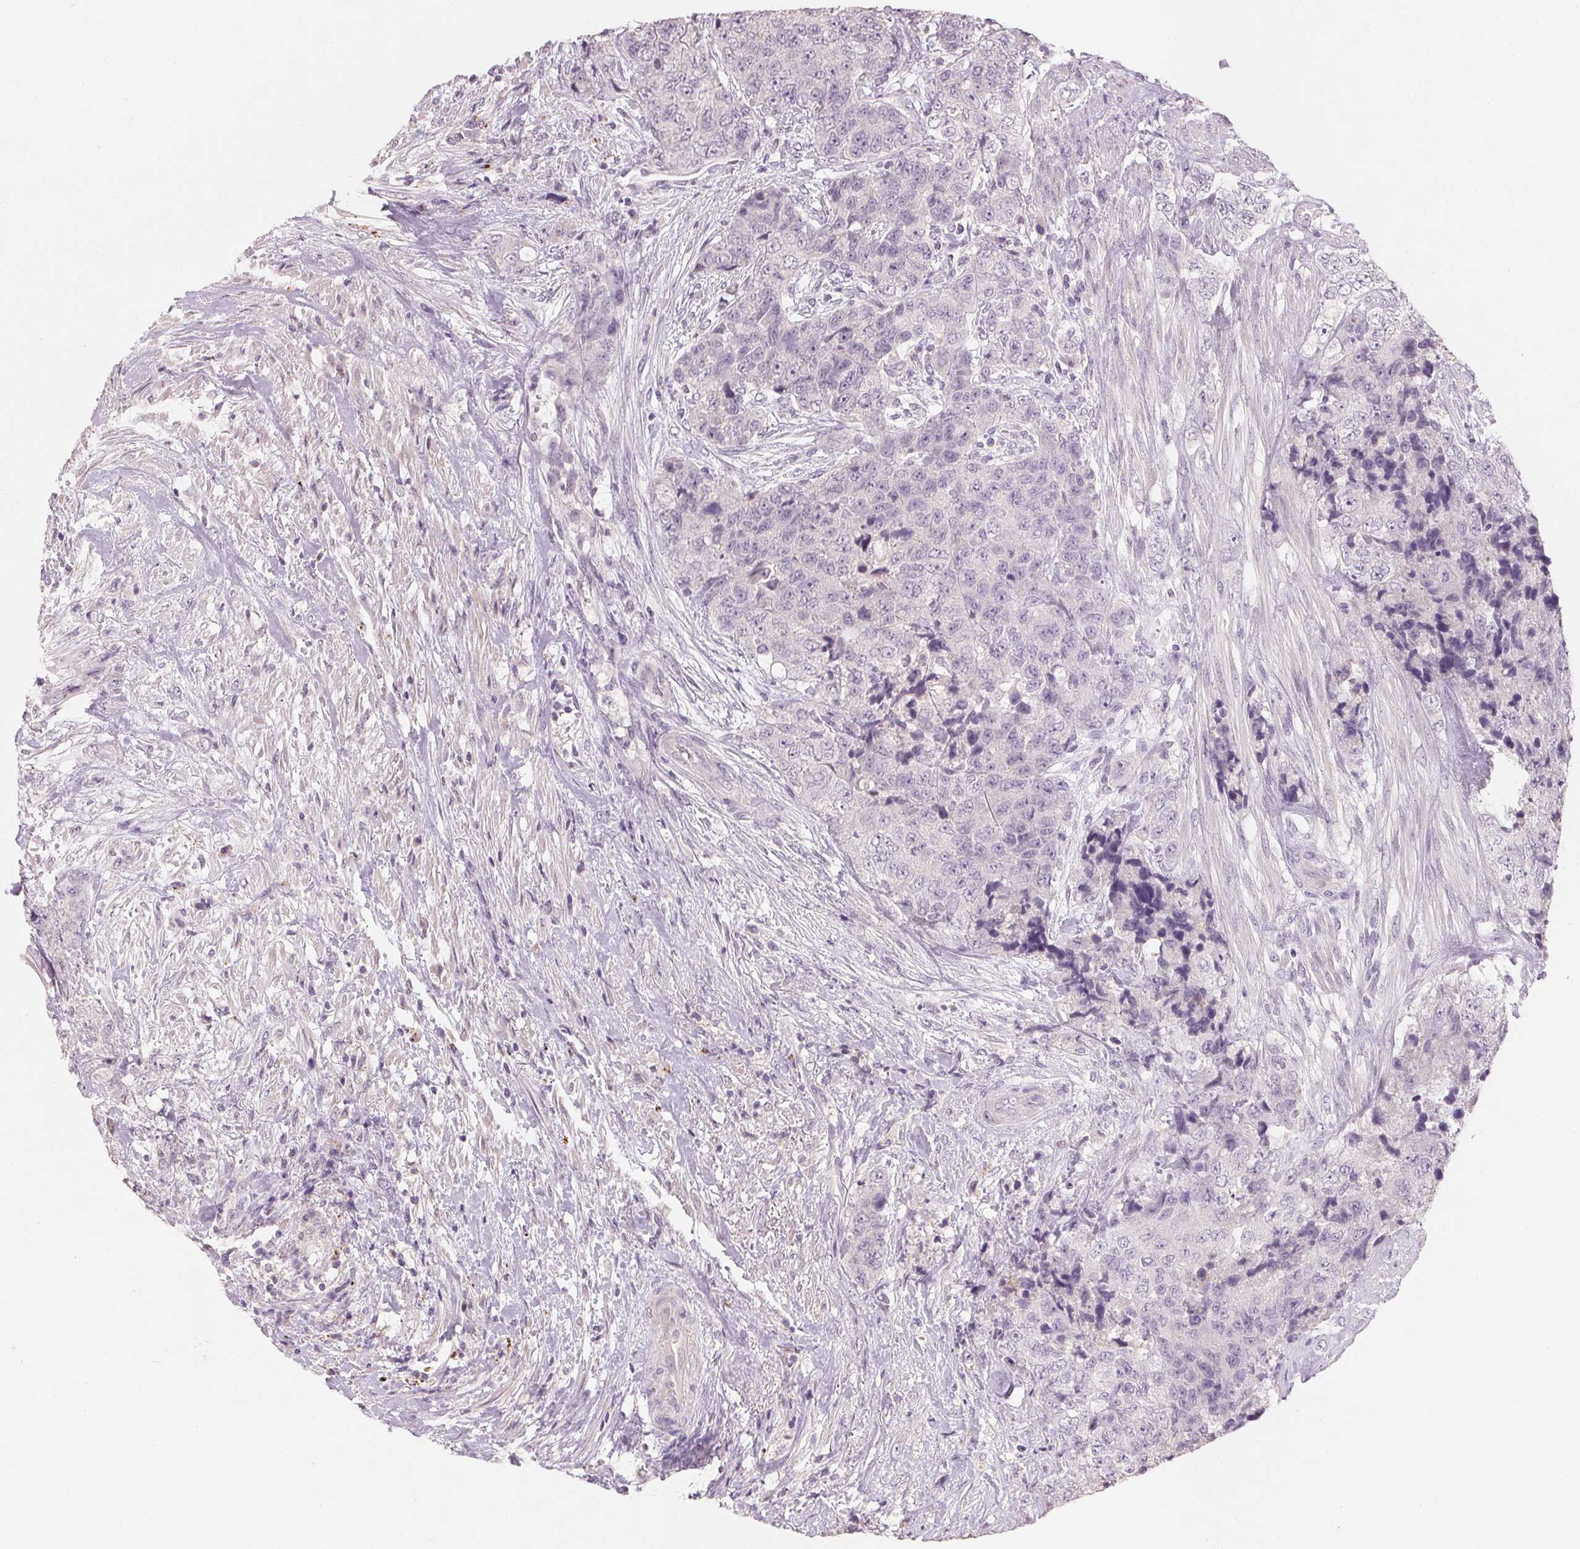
{"staining": {"intensity": "negative", "quantity": "none", "location": "none"}, "tissue": "urothelial cancer", "cell_type": "Tumor cells", "image_type": "cancer", "snomed": [{"axis": "morphology", "description": "Urothelial carcinoma, High grade"}, {"axis": "topography", "description": "Urinary bladder"}], "caption": "Tumor cells show no significant expression in high-grade urothelial carcinoma.", "gene": "CXCL5", "patient": {"sex": "female", "age": 78}}